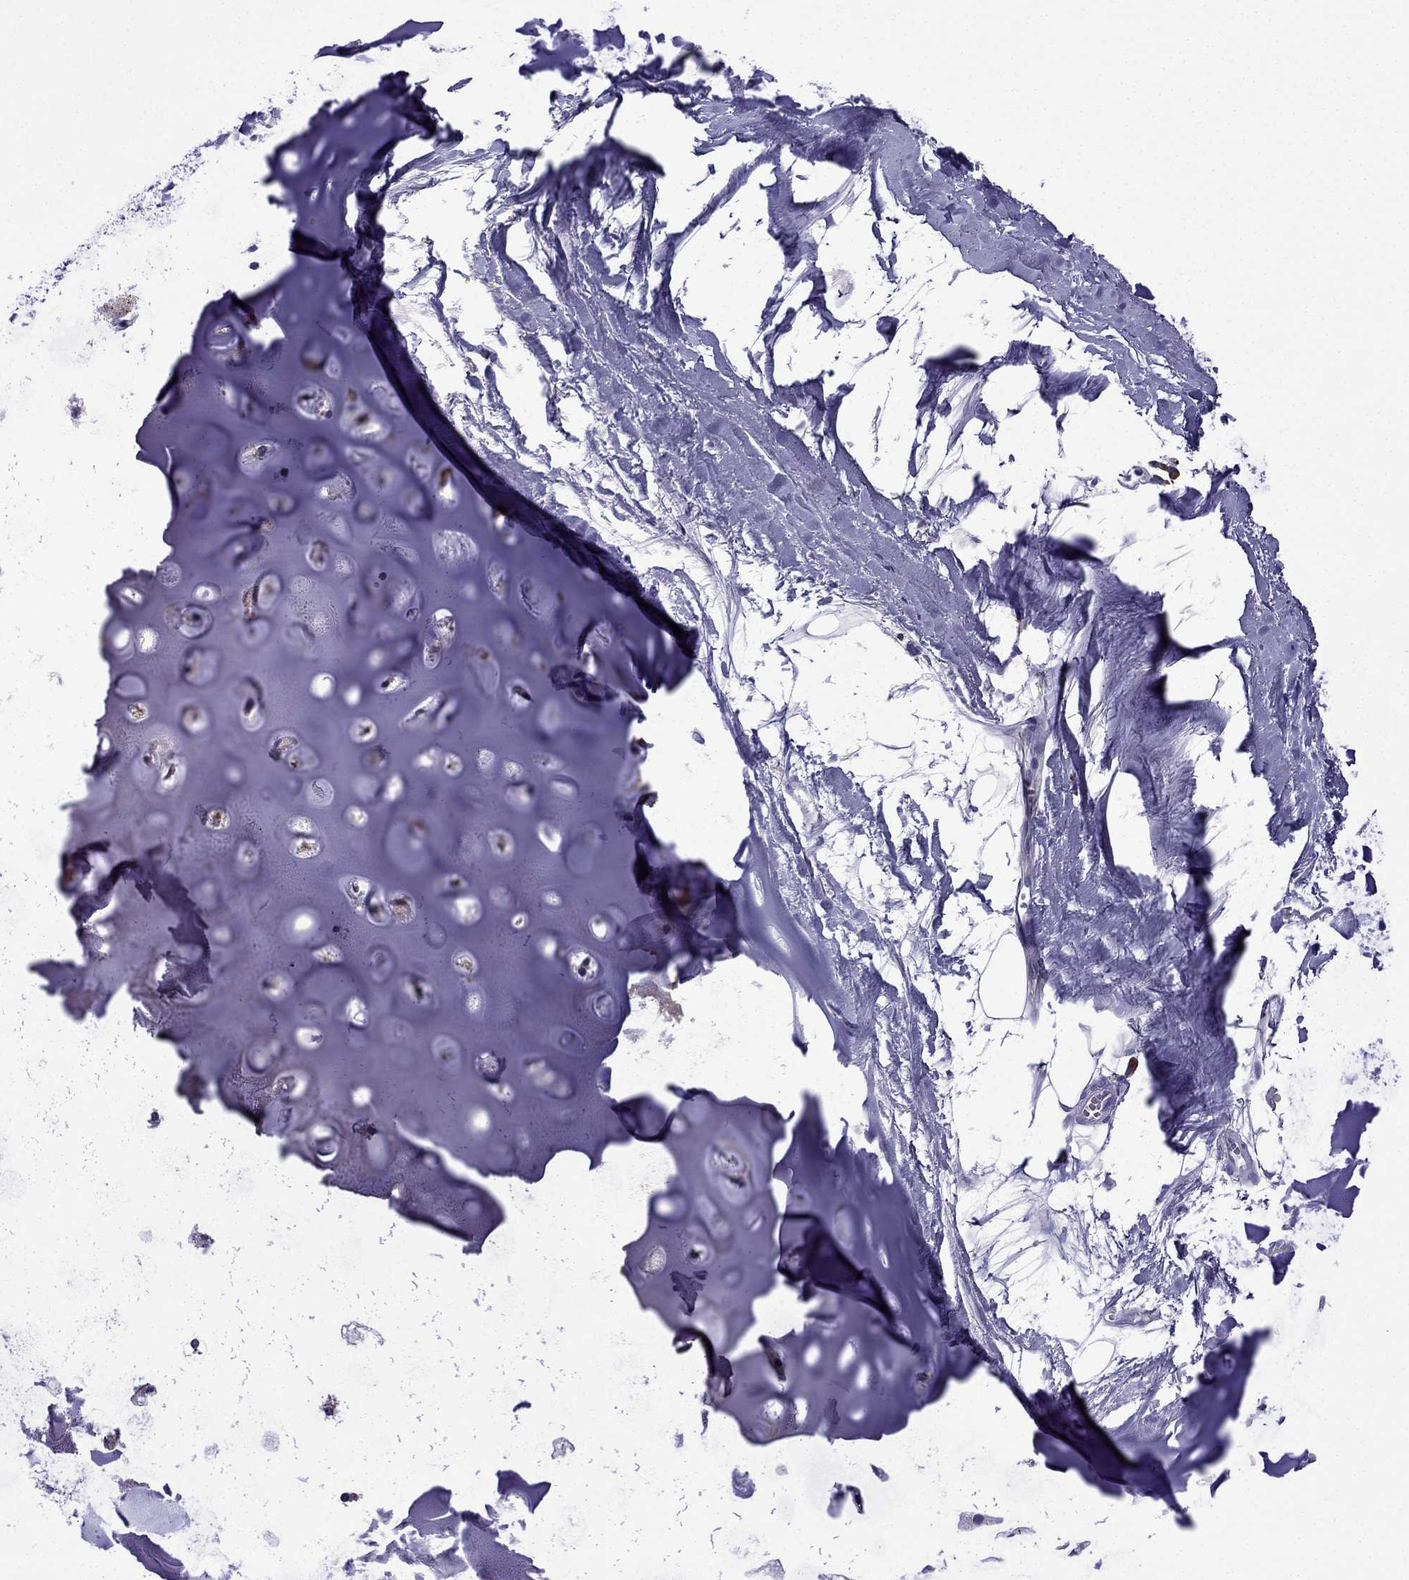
{"staining": {"intensity": "negative", "quantity": "none", "location": "none"}, "tissue": "adipose tissue", "cell_type": "Adipocytes", "image_type": "normal", "snomed": [{"axis": "morphology", "description": "Normal tissue, NOS"}, {"axis": "morphology", "description": "Squamous cell carcinoma, NOS"}, {"axis": "topography", "description": "Cartilage tissue"}, {"axis": "topography", "description": "Lung"}], "caption": "Immunohistochemical staining of unremarkable human adipose tissue shows no significant expression in adipocytes. (Brightfield microscopy of DAB immunohistochemistry (IHC) at high magnification).", "gene": "TSSK4", "patient": {"sex": "male", "age": 66}}